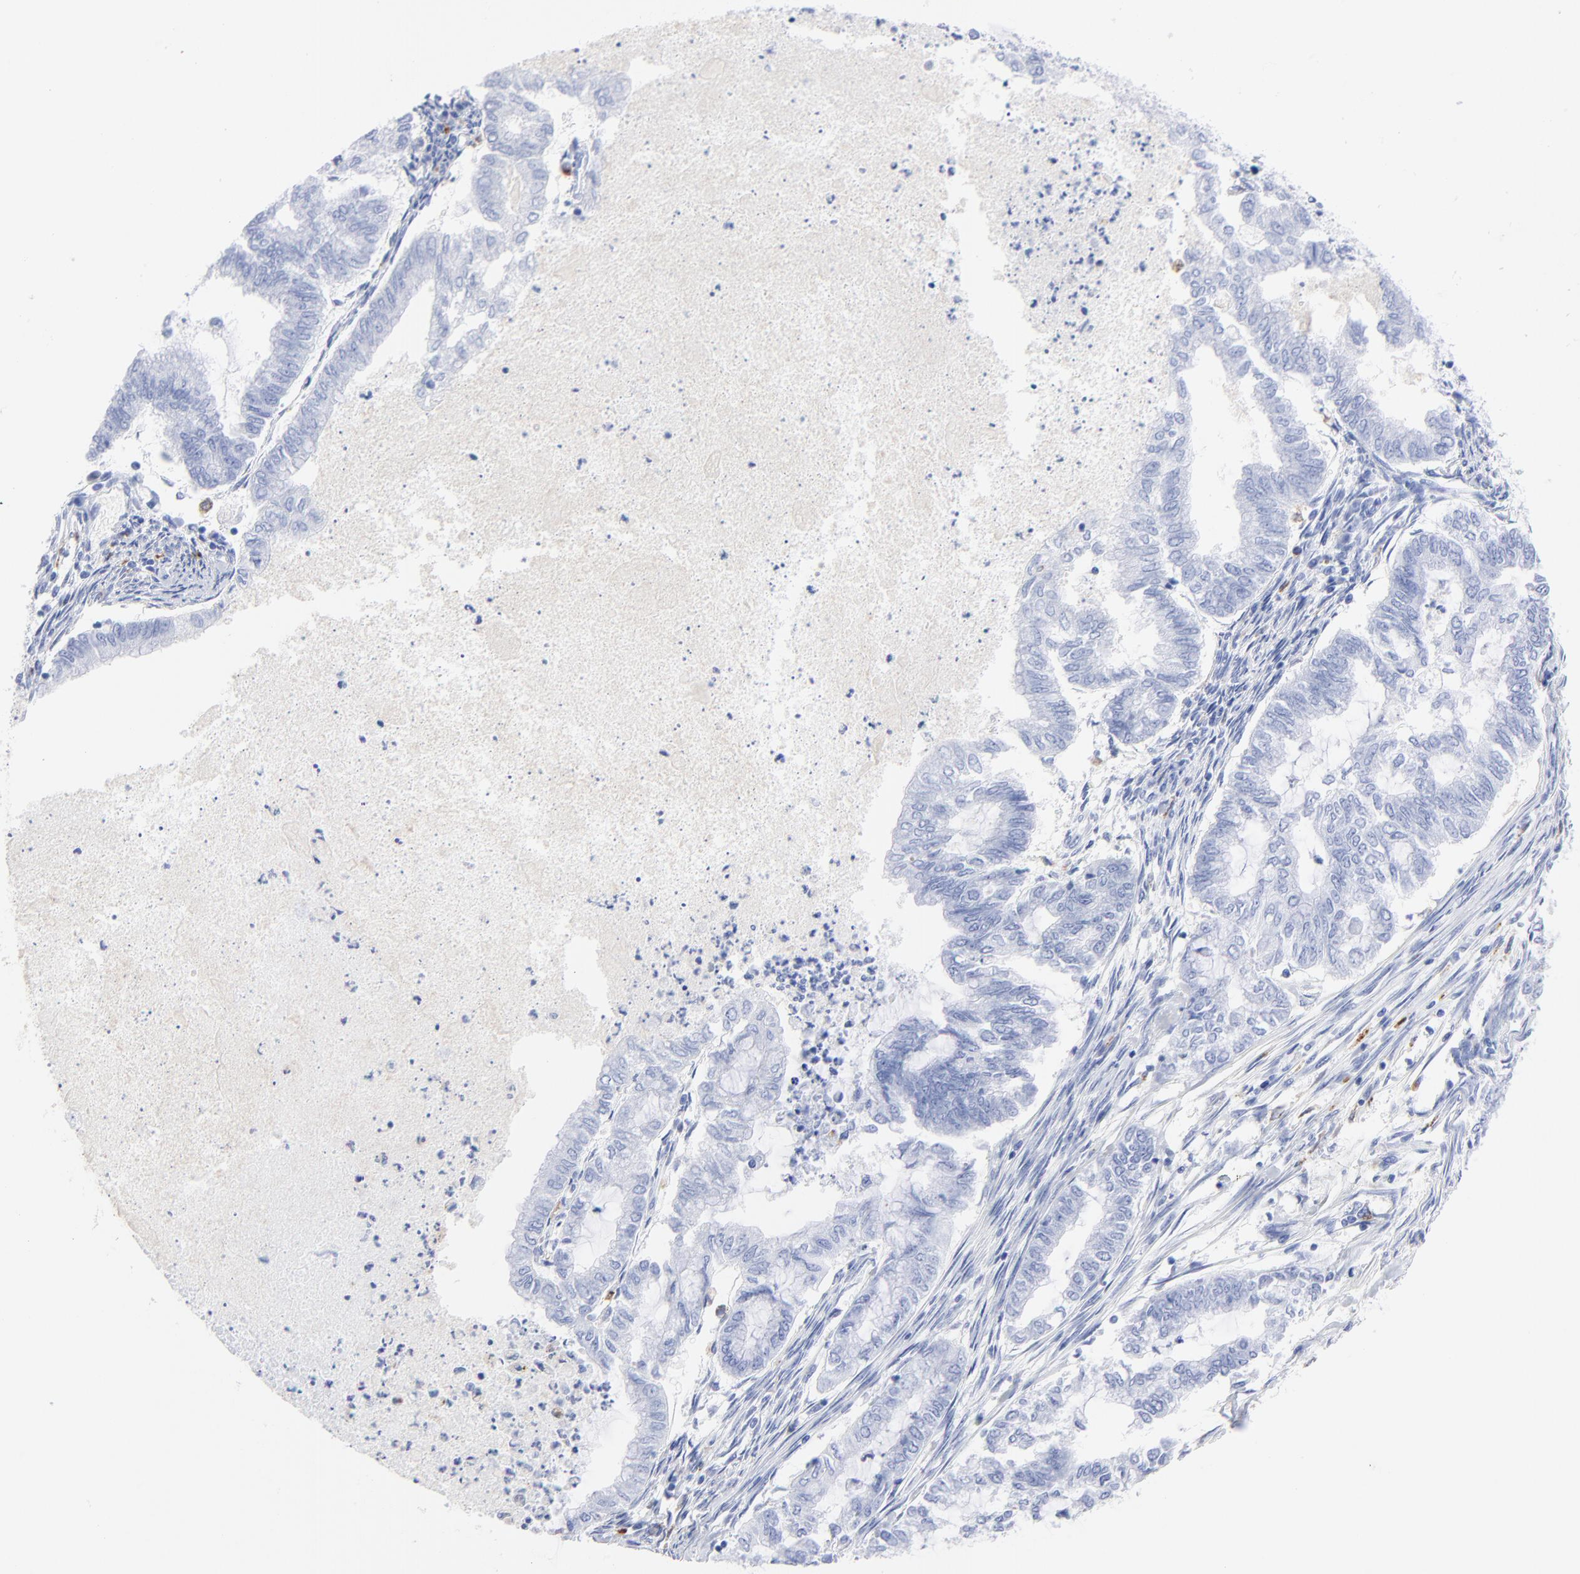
{"staining": {"intensity": "negative", "quantity": "none", "location": "none"}, "tissue": "endometrial cancer", "cell_type": "Tumor cells", "image_type": "cancer", "snomed": [{"axis": "morphology", "description": "Adenocarcinoma, NOS"}, {"axis": "topography", "description": "Endometrium"}], "caption": "Immunohistochemical staining of human adenocarcinoma (endometrial) reveals no significant positivity in tumor cells.", "gene": "CPVL", "patient": {"sex": "female", "age": 79}}